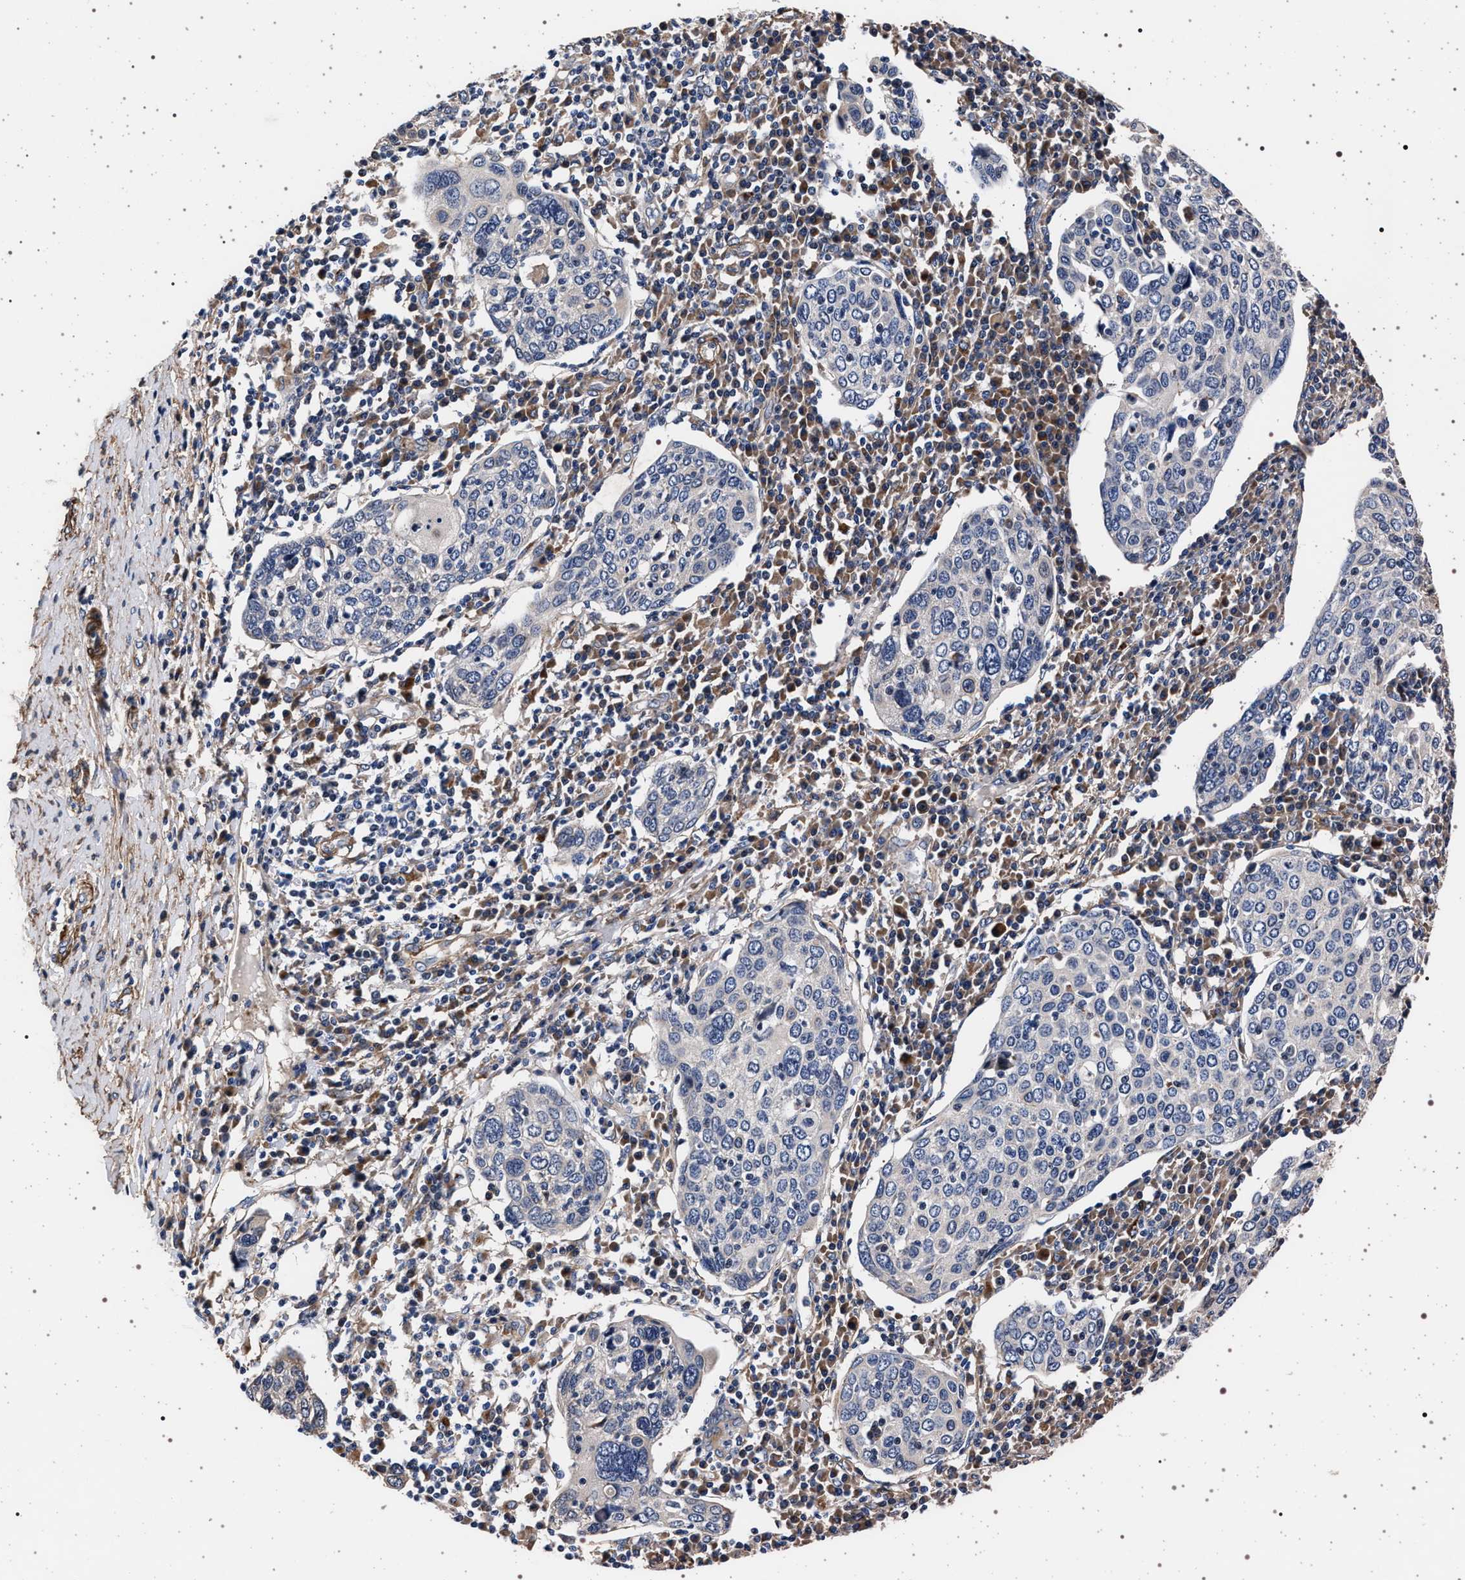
{"staining": {"intensity": "negative", "quantity": "none", "location": "none"}, "tissue": "cervical cancer", "cell_type": "Tumor cells", "image_type": "cancer", "snomed": [{"axis": "morphology", "description": "Squamous cell carcinoma, NOS"}, {"axis": "topography", "description": "Cervix"}], "caption": "Tumor cells are negative for protein expression in human cervical cancer (squamous cell carcinoma). (DAB (3,3'-diaminobenzidine) IHC, high magnification).", "gene": "KCNK6", "patient": {"sex": "female", "age": 40}}